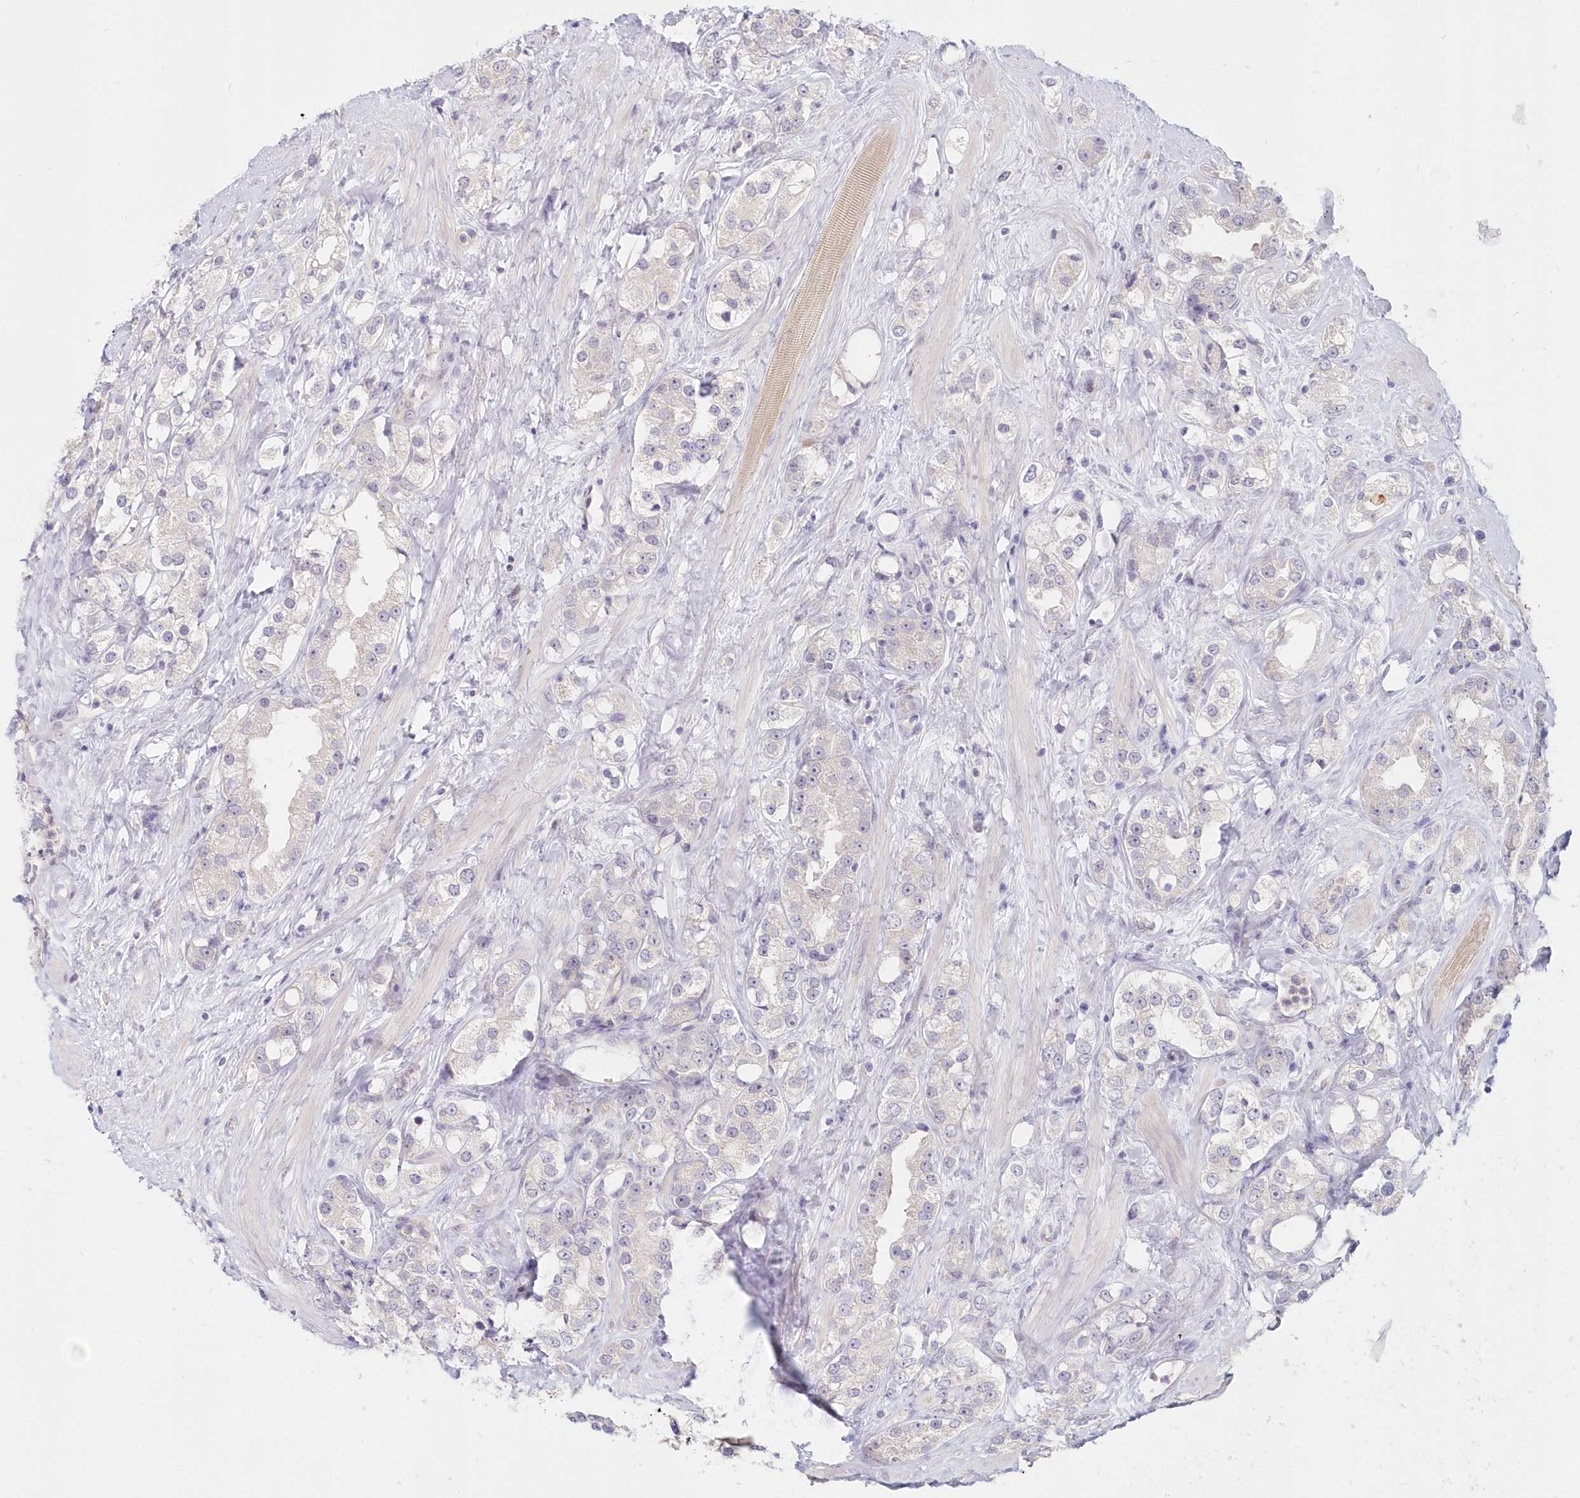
{"staining": {"intensity": "negative", "quantity": "none", "location": "none"}, "tissue": "prostate cancer", "cell_type": "Tumor cells", "image_type": "cancer", "snomed": [{"axis": "morphology", "description": "Adenocarcinoma, NOS"}, {"axis": "topography", "description": "Prostate"}], "caption": "Immunohistochemical staining of human prostate adenocarcinoma displays no significant expression in tumor cells.", "gene": "KATNA1", "patient": {"sex": "male", "age": 79}}